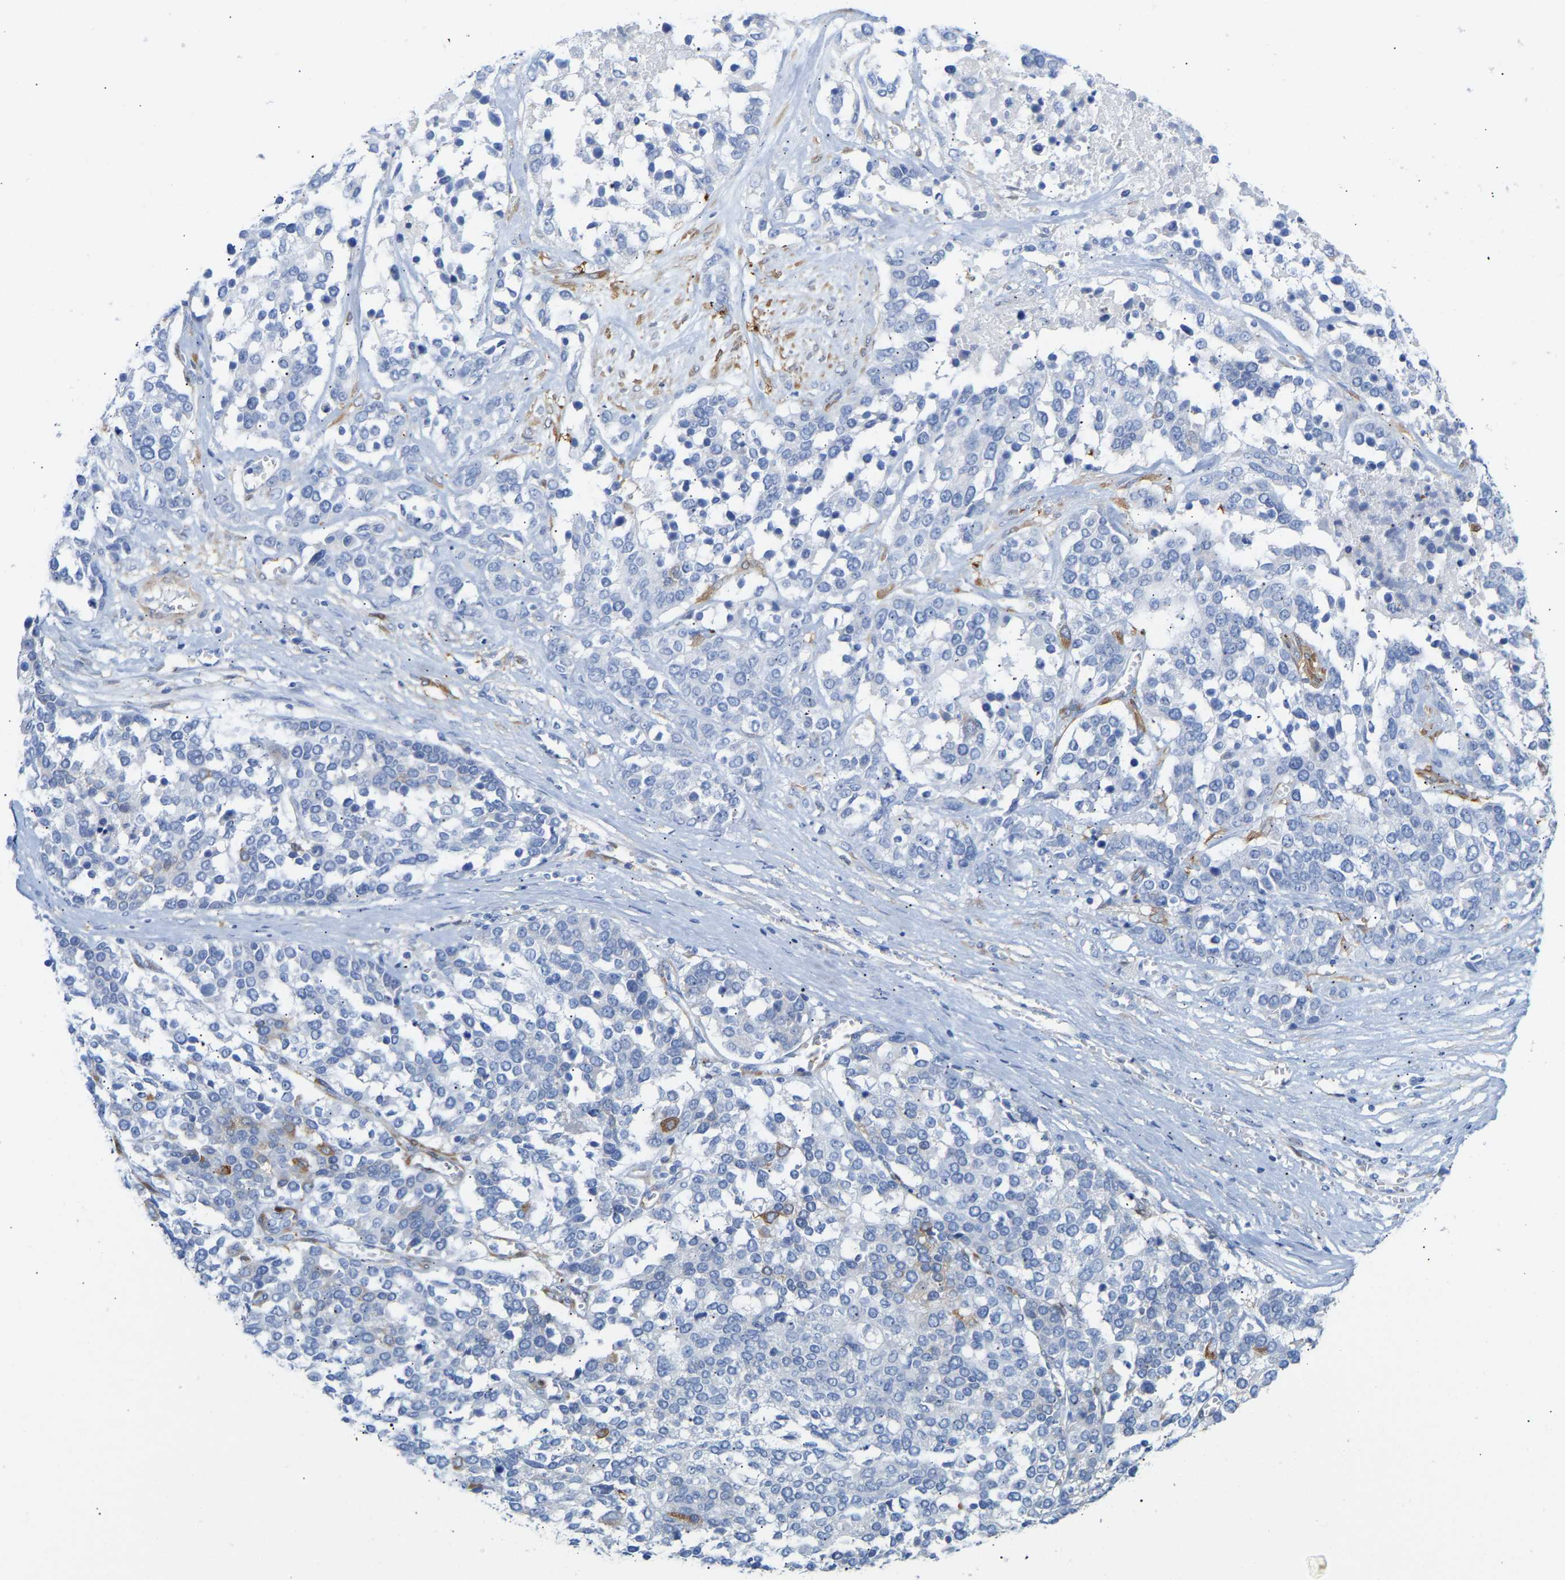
{"staining": {"intensity": "negative", "quantity": "none", "location": "none"}, "tissue": "ovarian cancer", "cell_type": "Tumor cells", "image_type": "cancer", "snomed": [{"axis": "morphology", "description": "Cystadenocarcinoma, serous, NOS"}, {"axis": "topography", "description": "Ovary"}], "caption": "Histopathology image shows no protein staining in tumor cells of ovarian serous cystadenocarcinoma tissue. The staining is performed using DAB brown chromogen with nuclei counter-stained in using hematoxylin.", "gene": "AMPH", "patient": {"sex": "female", "age": 44}}